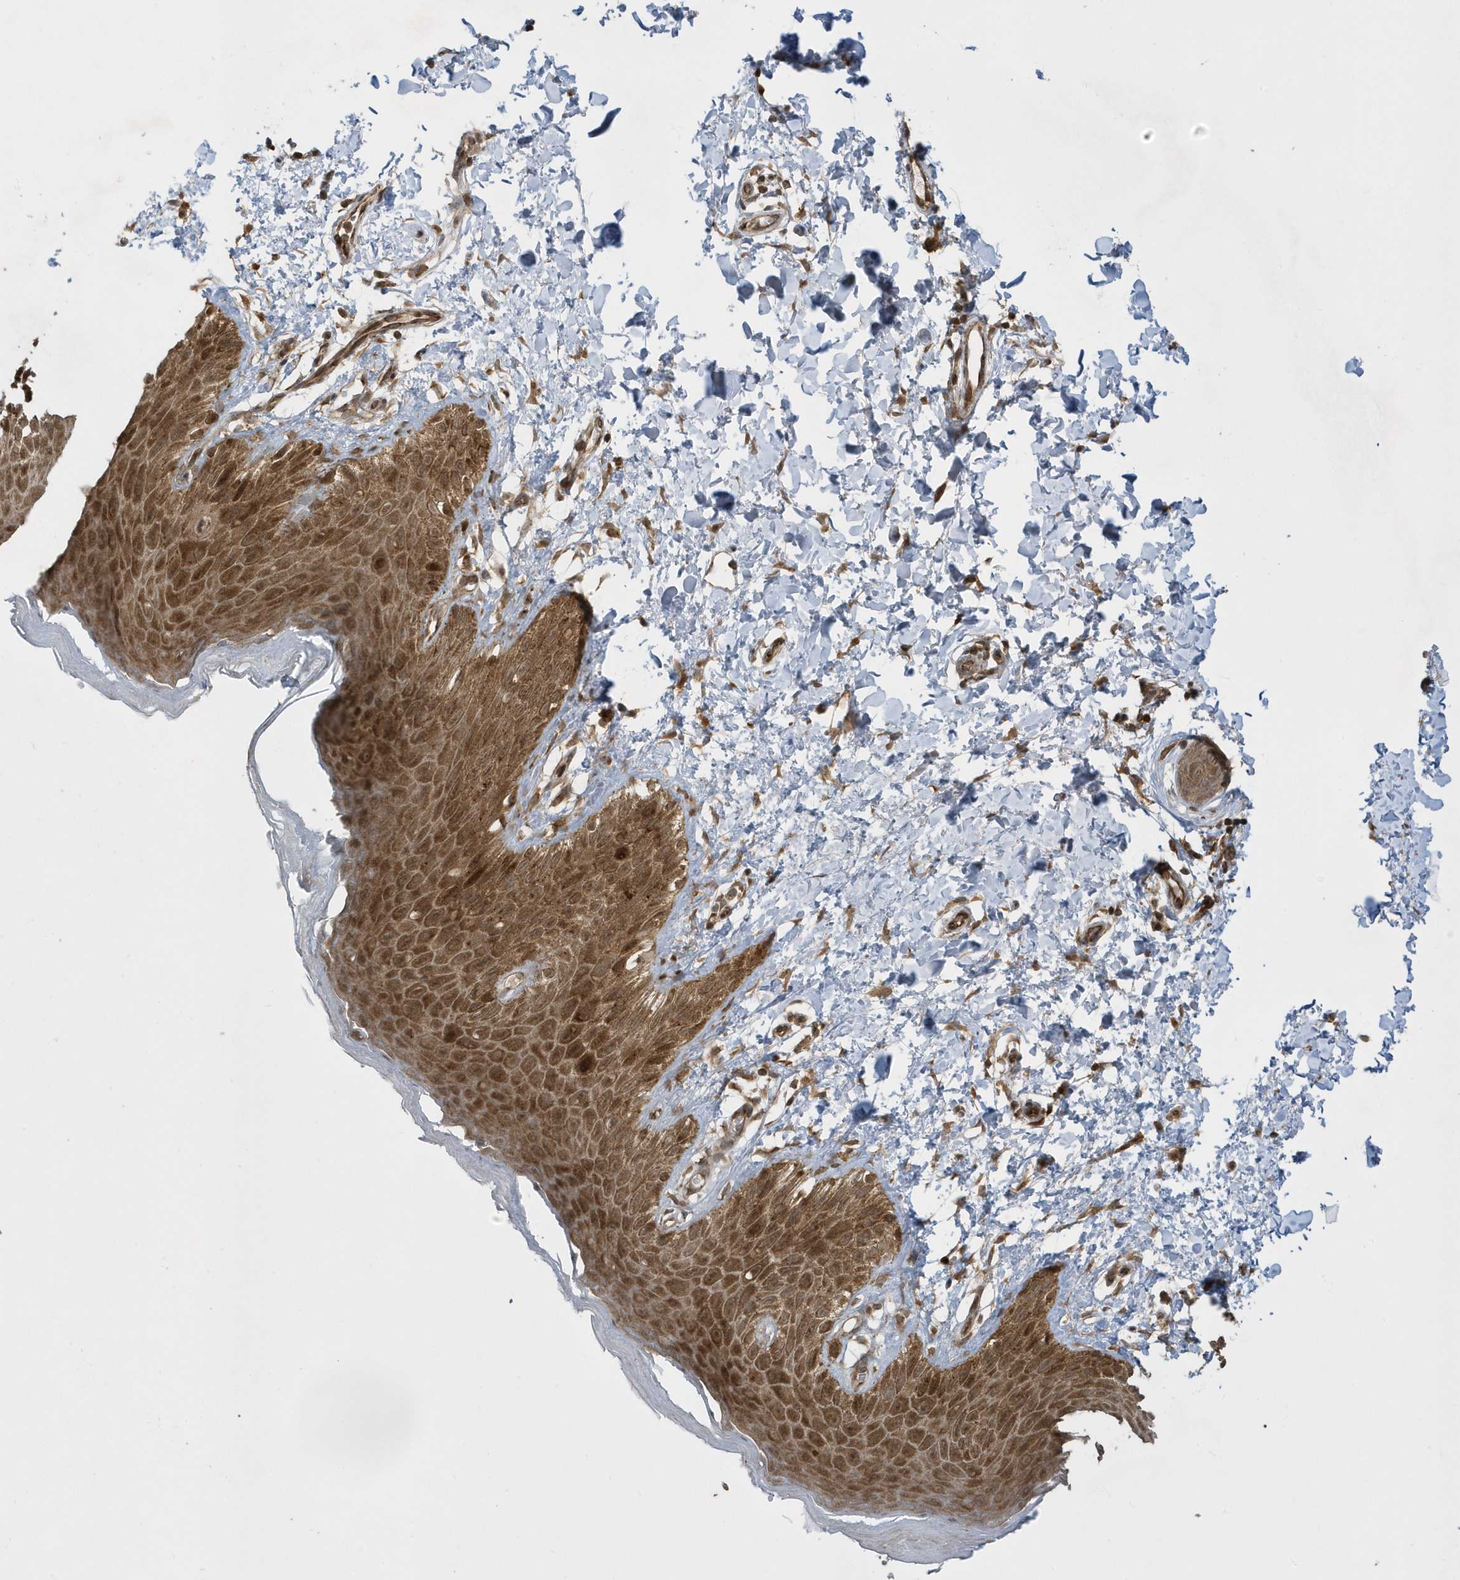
{"staining": {"intensity": "moderate", "quantity": ">75%", "location": "cytoplasmic/membranous"}, "tissue": "skin", "cell_type": "Epidermal cells", "image_type": "normal", "snomed": [{"axis": "morphology", "description": "Normal tissue, NOS"}, {"axis": "topography", "description": "Anal"}], "caption": "Moderate cytoplasmic/membranous staining for a protein is present in about >75% of epidermal cells of unremarkable skin using immunohistochemistry (IHC).", "gene": "STAMBP", "patient": {"sex": "male", "age": 44}}